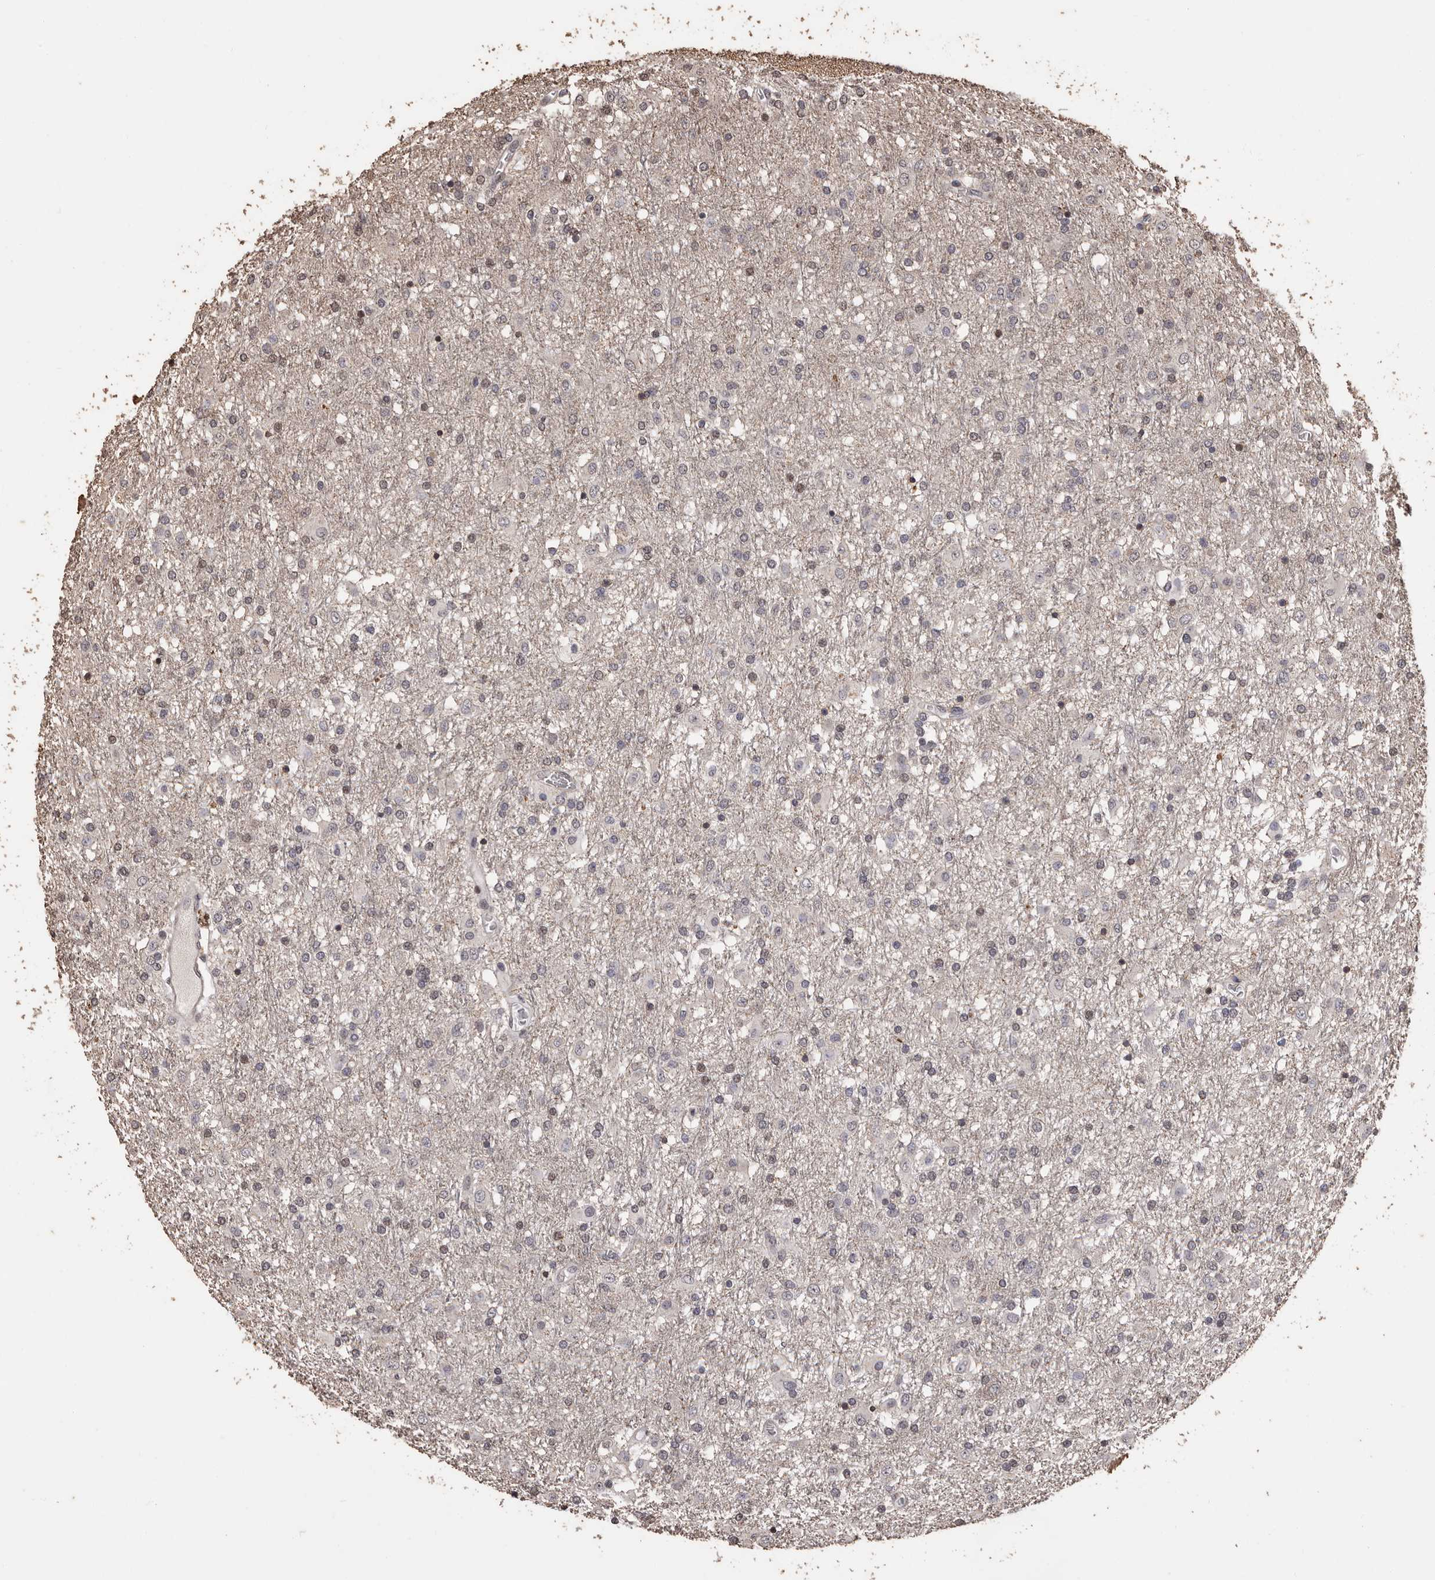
{"staining": {"intensity": "negative", "quantity": "none", "location": "none"}, "tissue": "glioma", "cell_type": "Tumor cells", "image_type": "cancer", "snomed": [{"axis": "morphology", "description": "Glioma, malignant, Low grade"}, {"axis": "topography", "description": "Brain"}], "caption": "Low-grade glioma (malignant) was stained to show a protein in brown. There is no significant positivity in tumor cells.", "gene": "NAV1", "patient": {"sex": "male", "age": 65}}